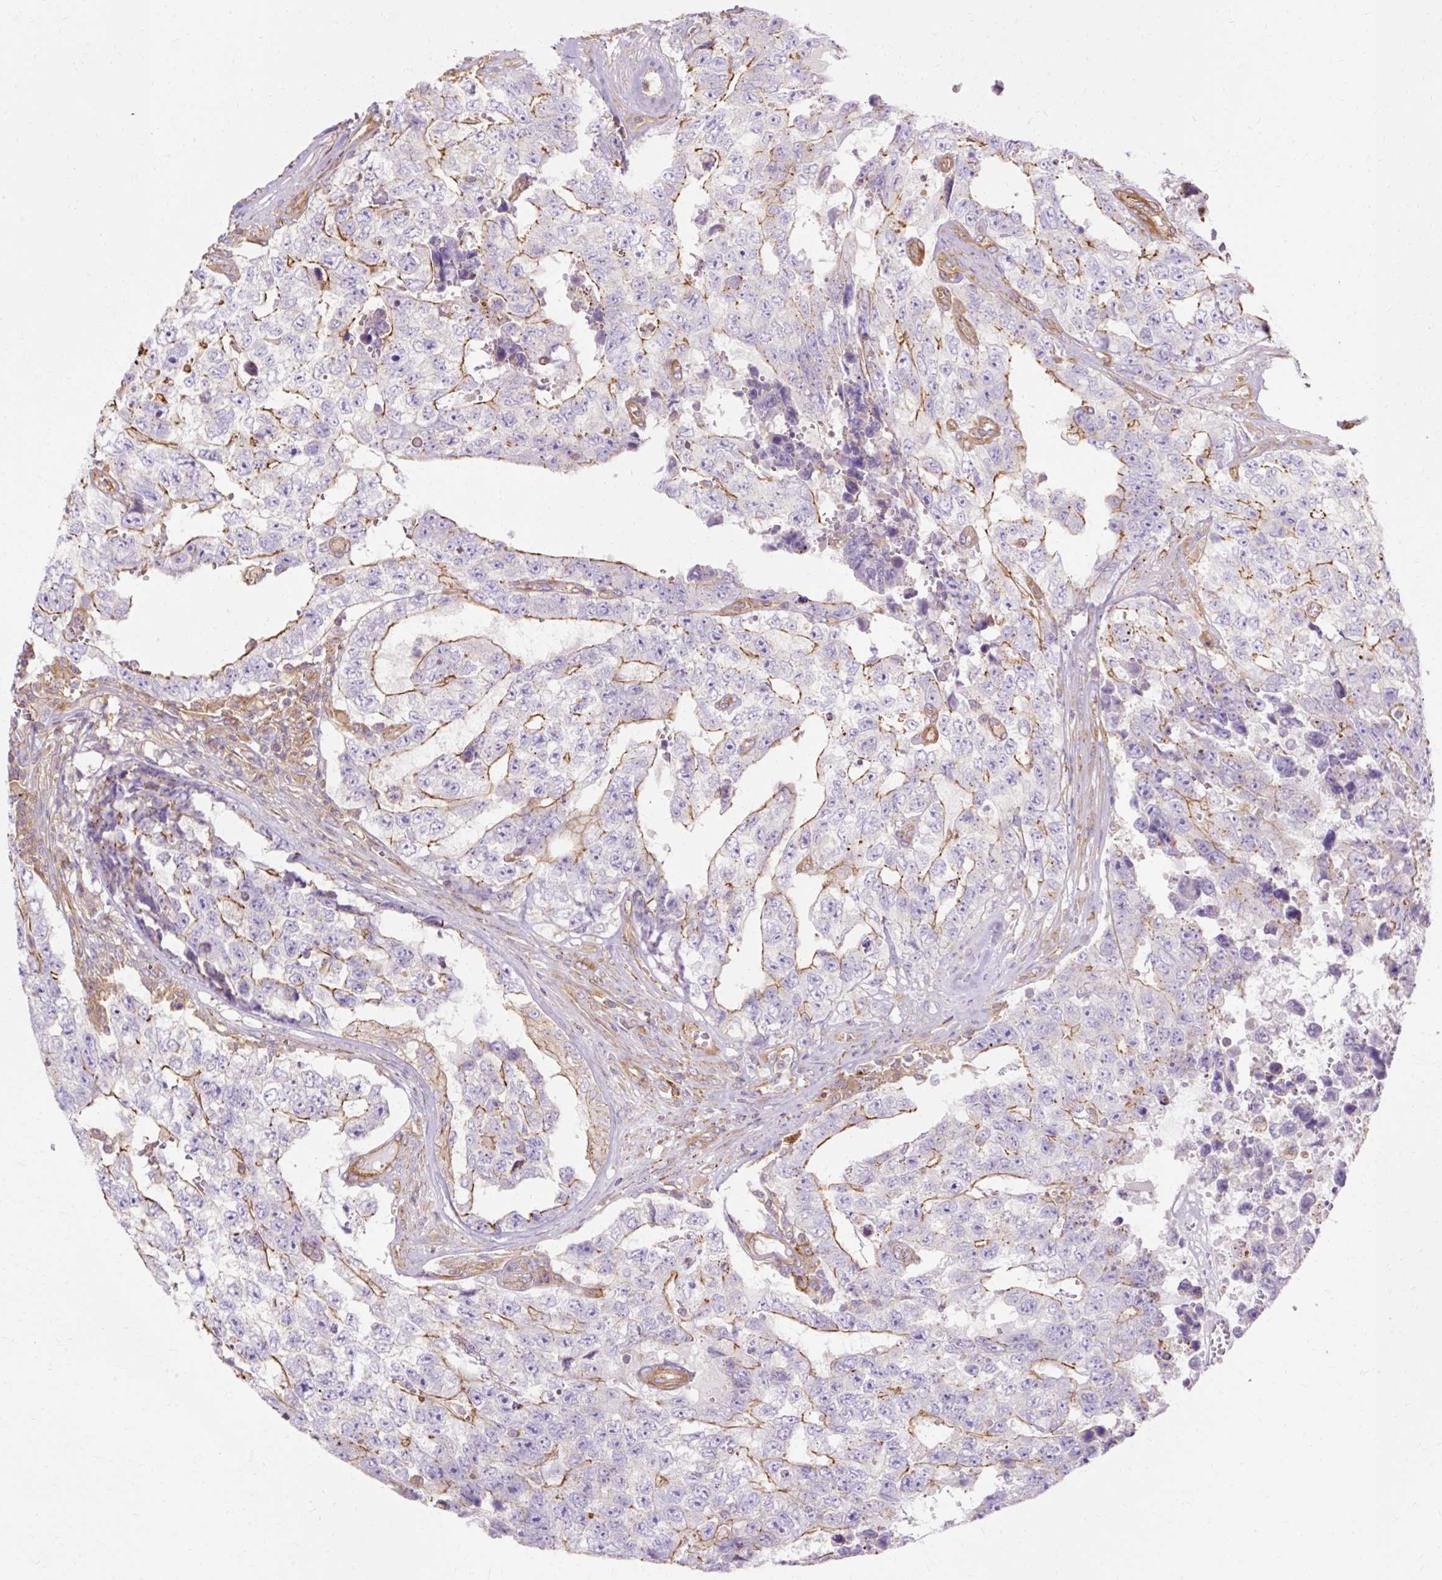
{"staining": {"intensity": "moderate", "quantity": "25%-75%", "location": "cytoplasmic/membranous"}, "tissue": "testis cancer", "cell_type": "Tumor cells", "image_type": "cancer", "snomed": [{"axis": "morphology", "description": "Normal tissue, NOS"}, {"axis": "morphology", "description": "Carcinoma, Embryonal, NOS"}, {"axis": "topography", "description": "Testis"}, {"axis": "topography", "description": "Epididymis"}], "caption": "Immunohistochemical staining of human testis cancer reveals medium levels of moderate cytoplasmic/membranous positivity in approximately 25%-75% of tumor cells.", "gene": "TBC1D2B", "patient": {"sex": "male", "age": 25}}